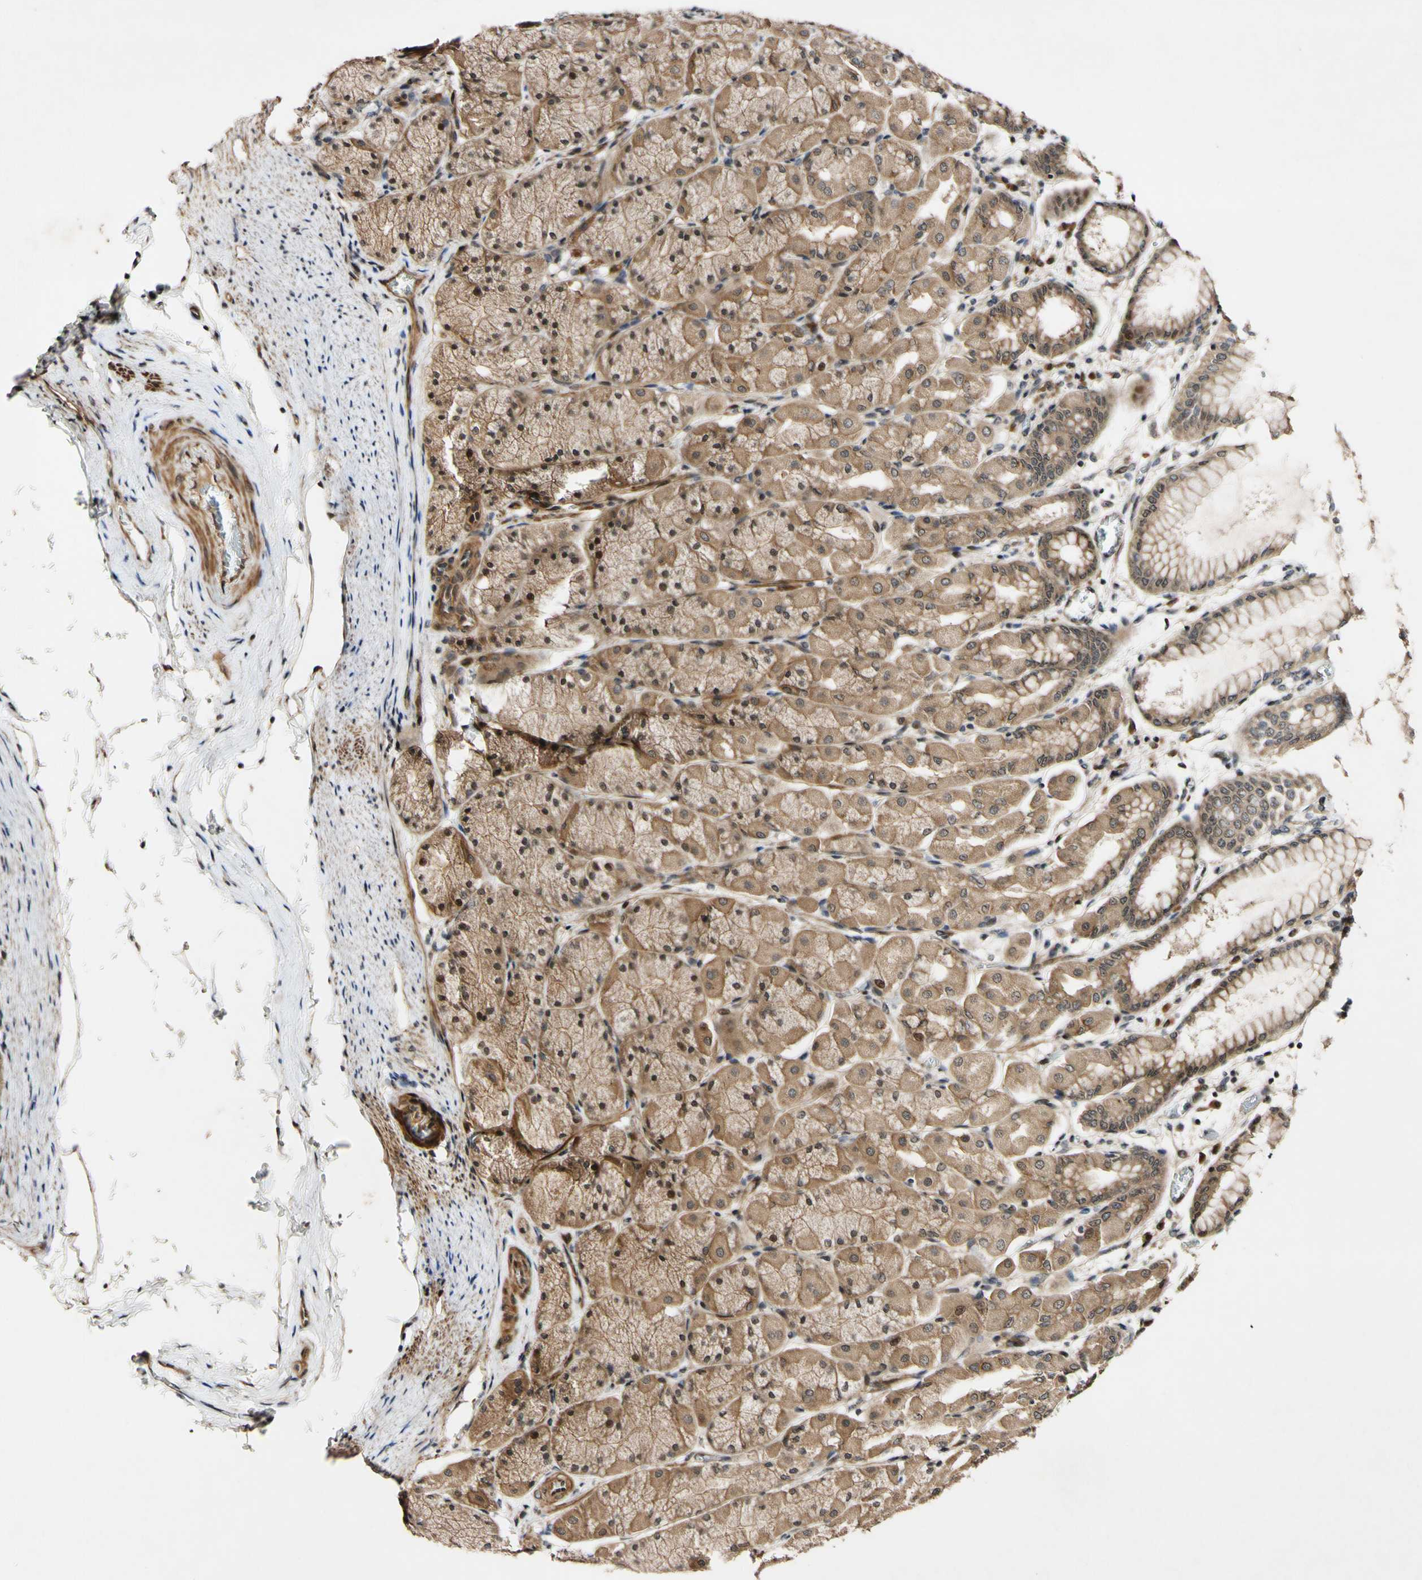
{"staining": {"intensity": "moderate", "quantity": ">75%", "location": "cytoplasmic/membranous,nuclear"}, "tissue": "stomach", "cell_type": "Glandular cells", "image_type": "normal", "snomed": [{"axis": "morphology", "description": "Normal tissue, NOS"}, {"axis": "topography", "description": "Stomach, upper"}], "caption": "Glandular cells reveal medium levels of moderate cytoplasmic/membranous,nuclear expression in approximately >75% of cells in benign stomach. The protein is shown in brown color, while the nuclei are stained blue.", "gene": "CSNK1E", "patient": {"sex": "female", "age": 56}}